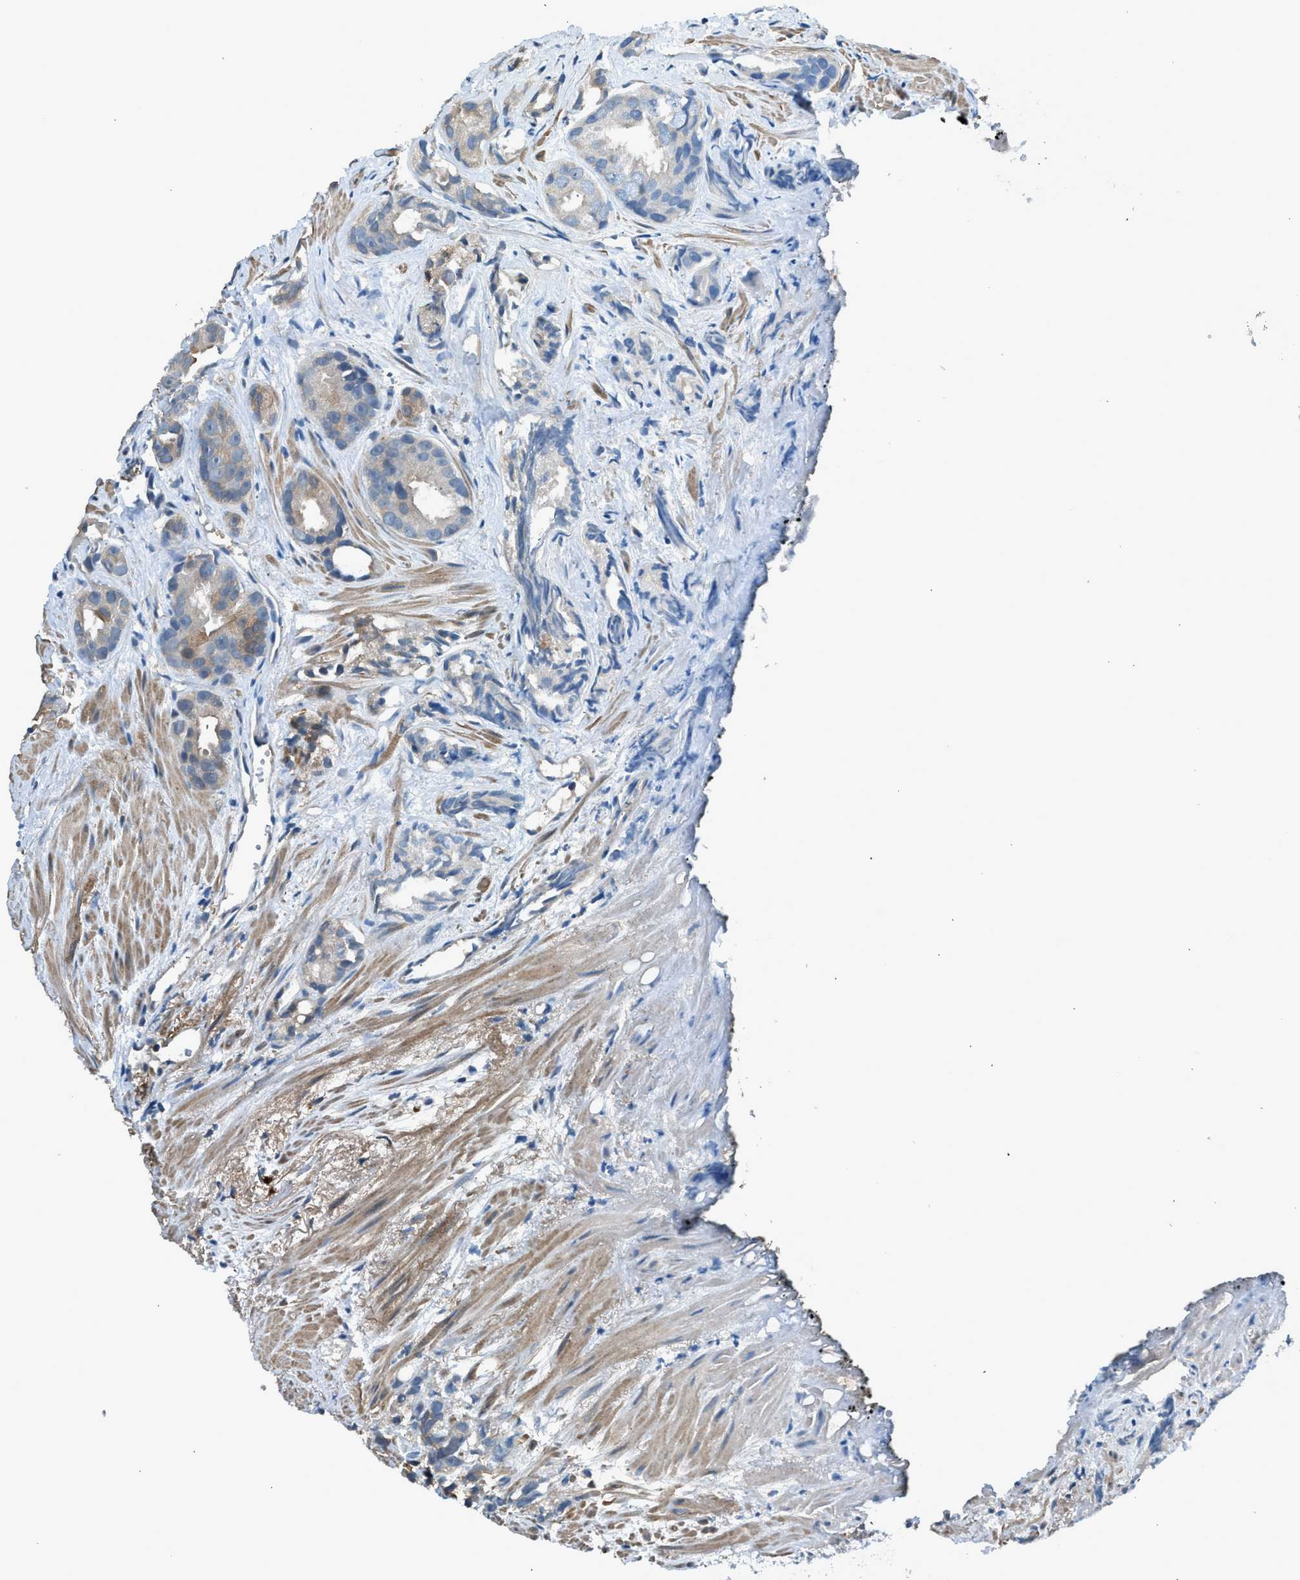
{"staining": {"intensity": "weak", "quantity": "25%-75%", "location": "cytoplasmic/membranous"}, "tissue": "prostate cancer", "cell_type": "Tumor cells", "image_type": "cancer", "snomed": [{"axis": "morphology", "description": "Adenocarcinoma, Low grade"}, {"axis": "topography", "description": "Prostate"}], "caption": "This photomicrograph shows low-grade adenocarcinoma (prostate) stained with immunohistochemistry to label a protein in brown. The cytoplasmic/membranous of tumor cells show weak positivity for the protein. Nuclei are counter-stained blue.", "gene": "LMLN", "patient": {"sex": "male", "age": 89}}